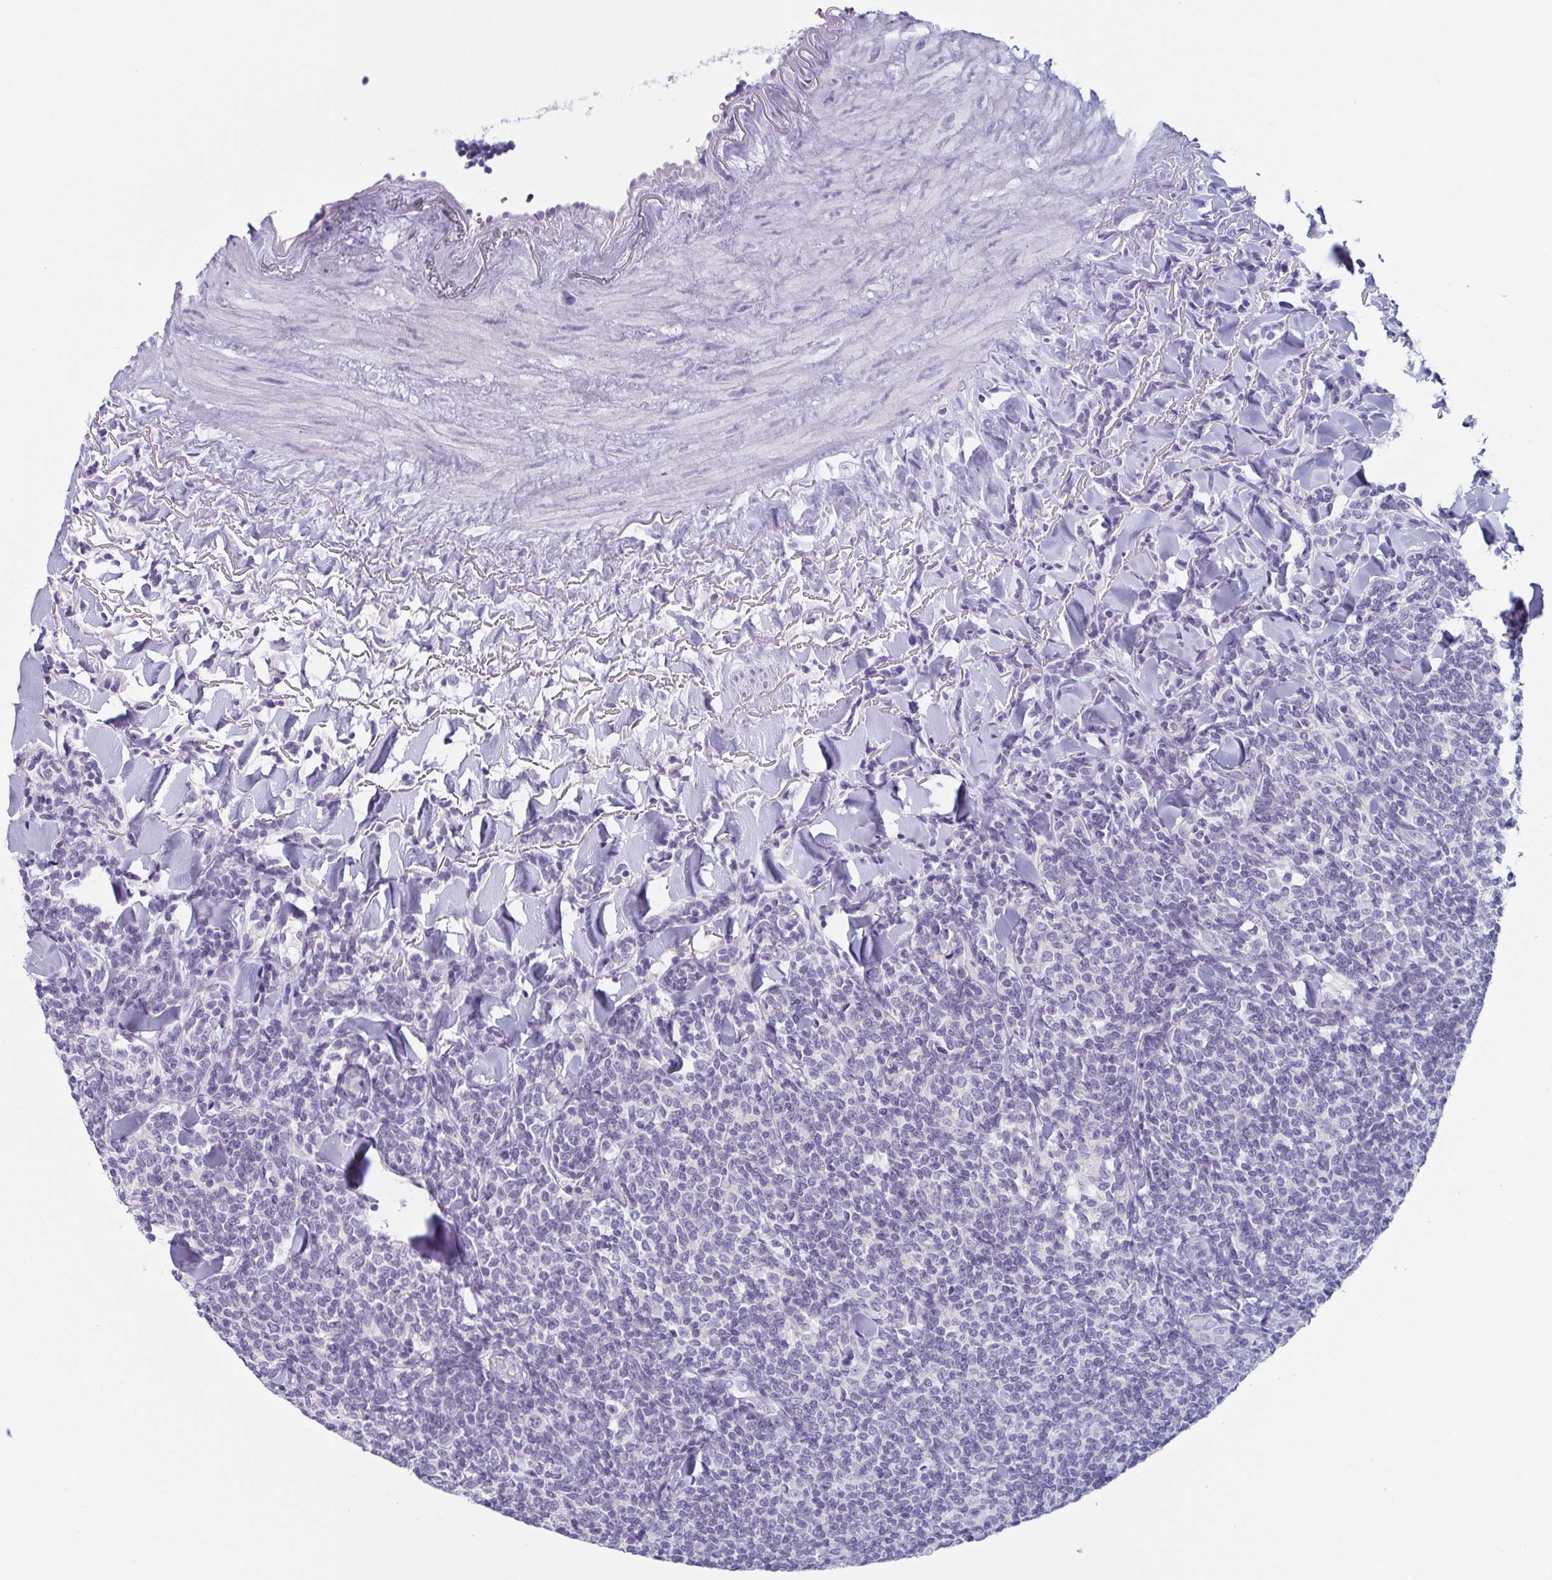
{"staining": {"intensity": "negative", "quantity": "none", "location": "none"}, "tissue": "lymphoma", "cell_type": "Tumor cells", "image_type": "cancer", "snomed": [{"axis": "morphology", "description": "Malignant lymphoma, non-Hodgkin's type, Low grade"}, {"axis": "topography", "description": "Lymph node"}], "caption": "Malignant lymphoma, non-Hodgkin's type (low-grade) was stained to show a protein in brown. There is no significant positivity in tumor cells. (DAB (3,3'-diaminobenzidine) immunohistochemistry with hematoxylin counter stain).", "gene": "LYRM2", "patient": {"sex": "female", "age": 56}}